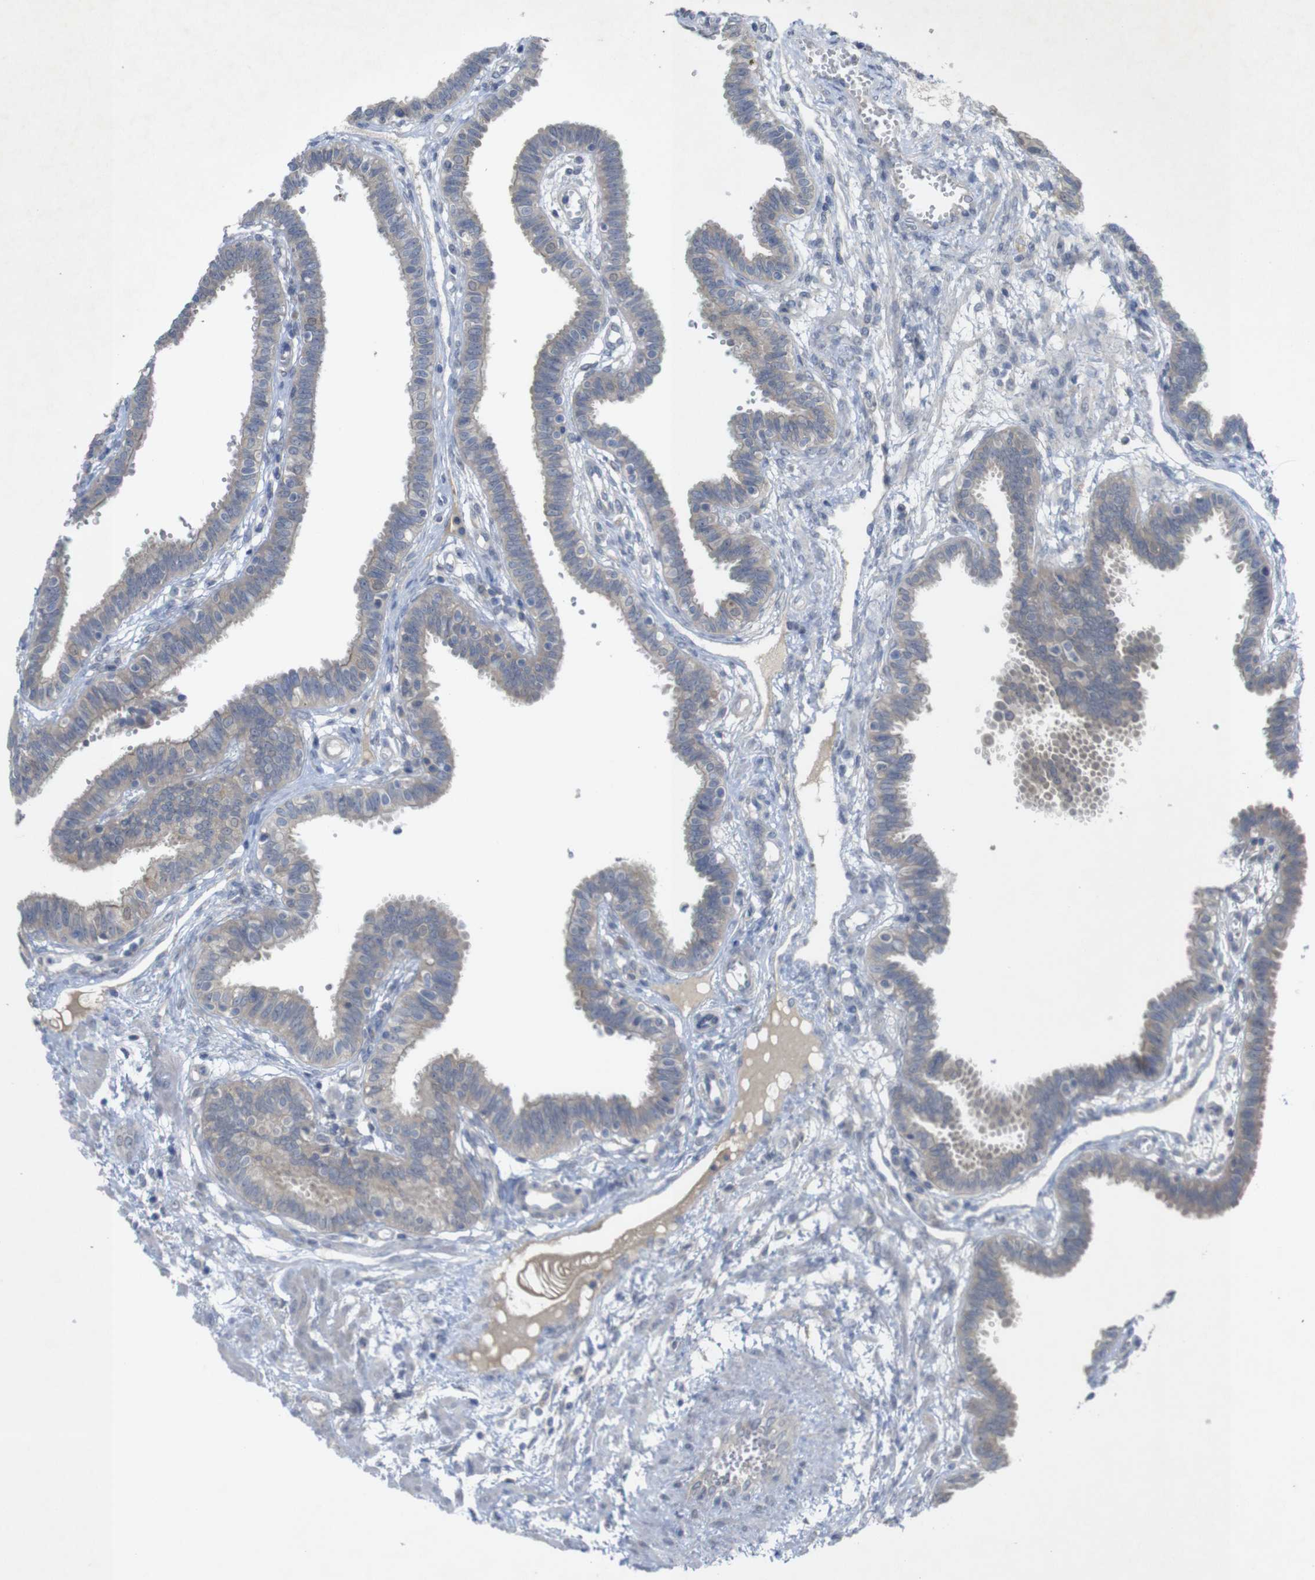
{"staining": {"intensity": "weak", "quantity": "25%-75%", "location": "cytoplasmic/membranous"}, "tissue": "fallopian tube", "cell_type": "Glandular cells", "image_type": "normal", "snomed": [{"axis": "morphology", "description": "Normal tissue, NOS"}, {"axis": "topography", "description": "Fallopian tube"}], "caption": "Immunohistochemical staining of benign human fallopian tube shows low levels of weak cytoplasmic/membranous staining in about 25%-75% of glandular cells. (brown staining indicates protein expression, while blue staining denotes nuclei).", "gene": "BCAR3", "patient": {"sex": "female", "age": 32}}